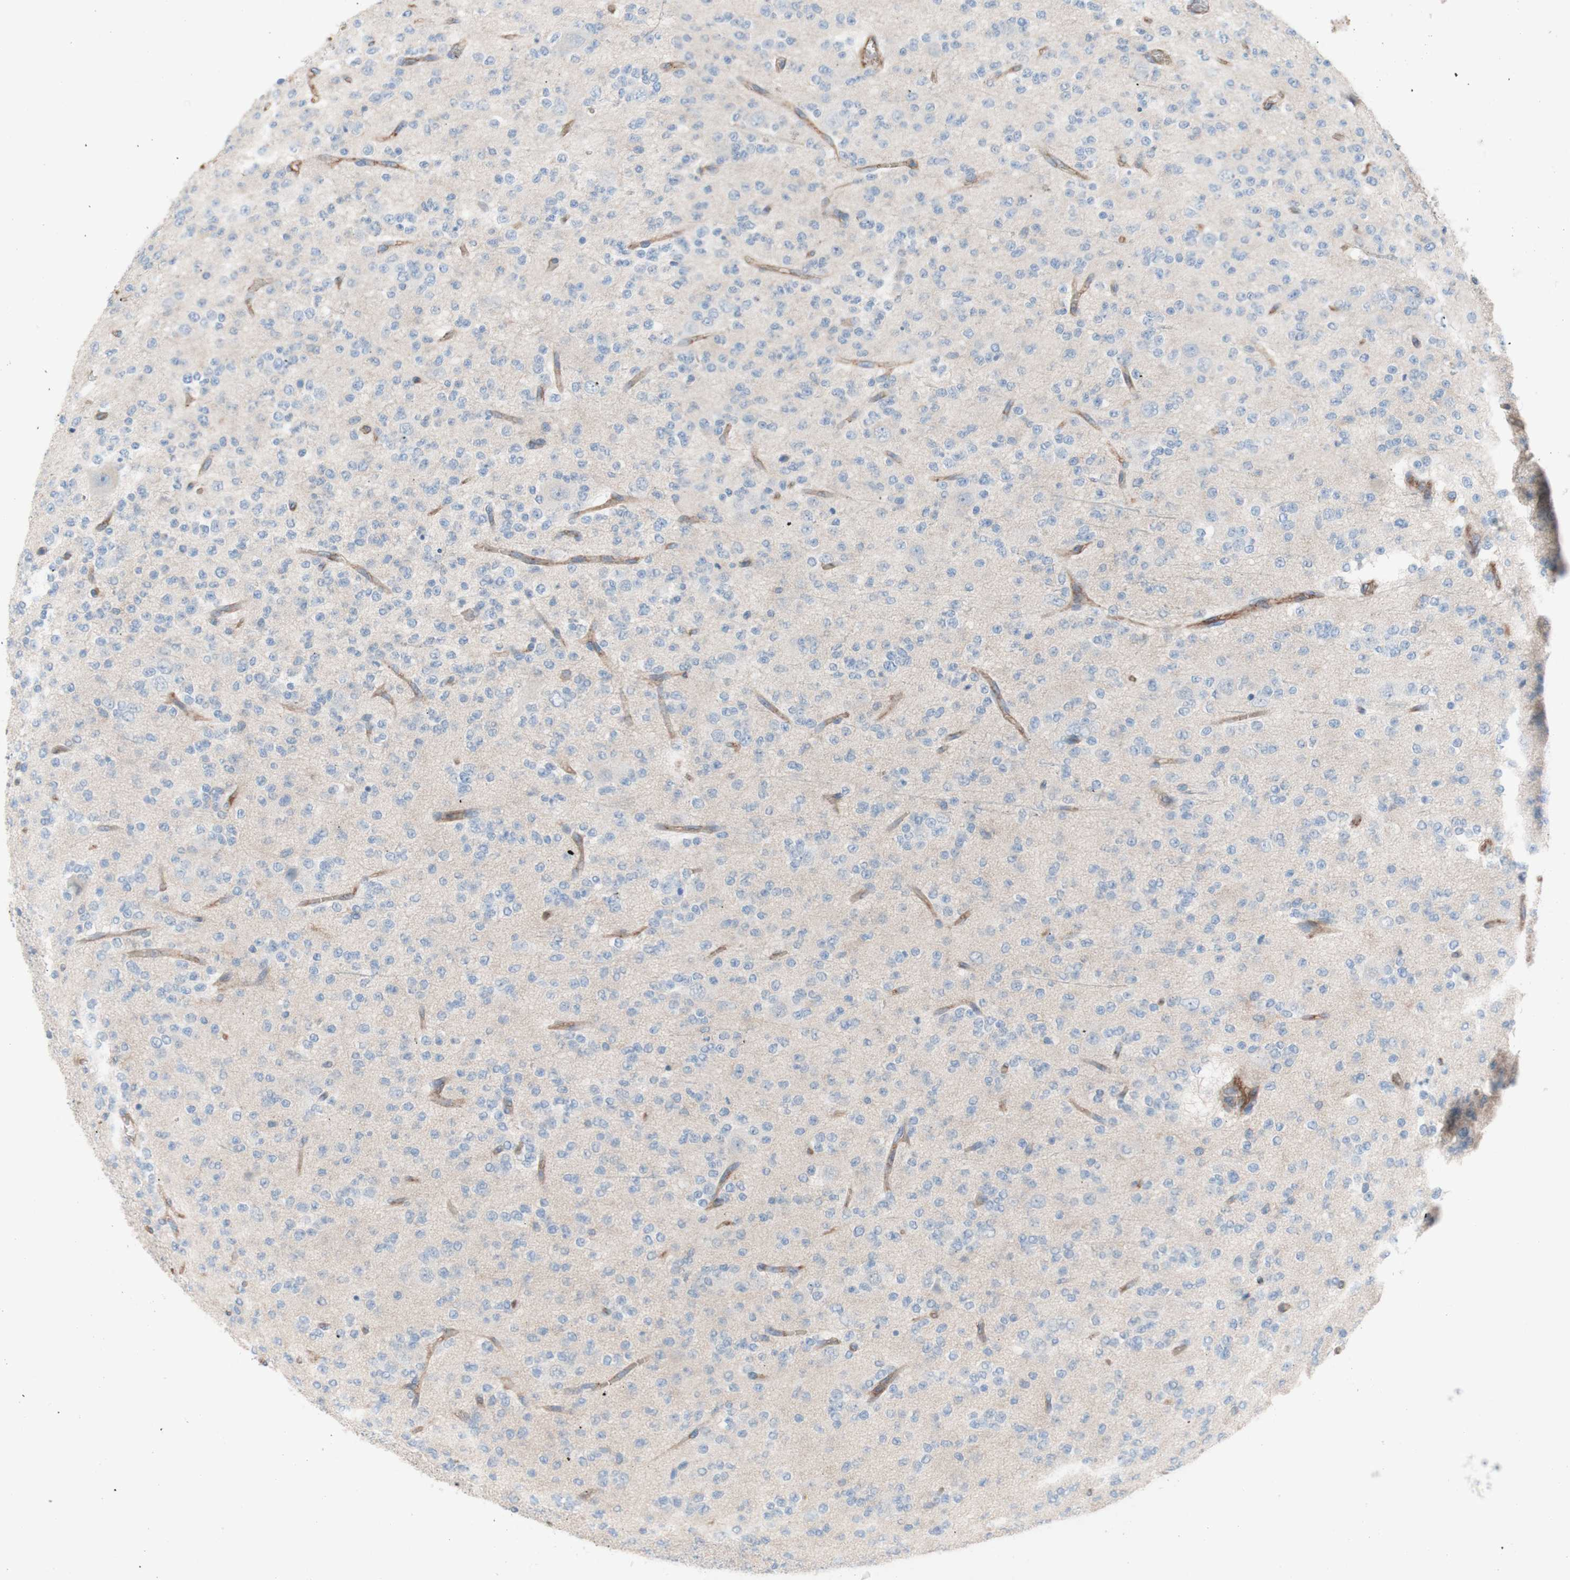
{"staining": {"intensity": "negative", "quantity": "none", "location": "none"}, "tissue": "glioma", "cell_type": "Tumor cells", "image_type": "cancer", "snomed": [{"axis": "morphology", "description": "Glioma, malignant, Low grade"}, {"axis": "topography", "description": "Brain"}], "caption": "Tumor cells show no significant protein expression in glioma. The staining was performed using DAB (3,3'-diaminobenzidine) to visualize the protein expression in brown, while the nuclei were stained in blue with hematoxylin (Magnification: 20x).", "gene": "CD46", "patient": {"sex": "male", "age": 38}}